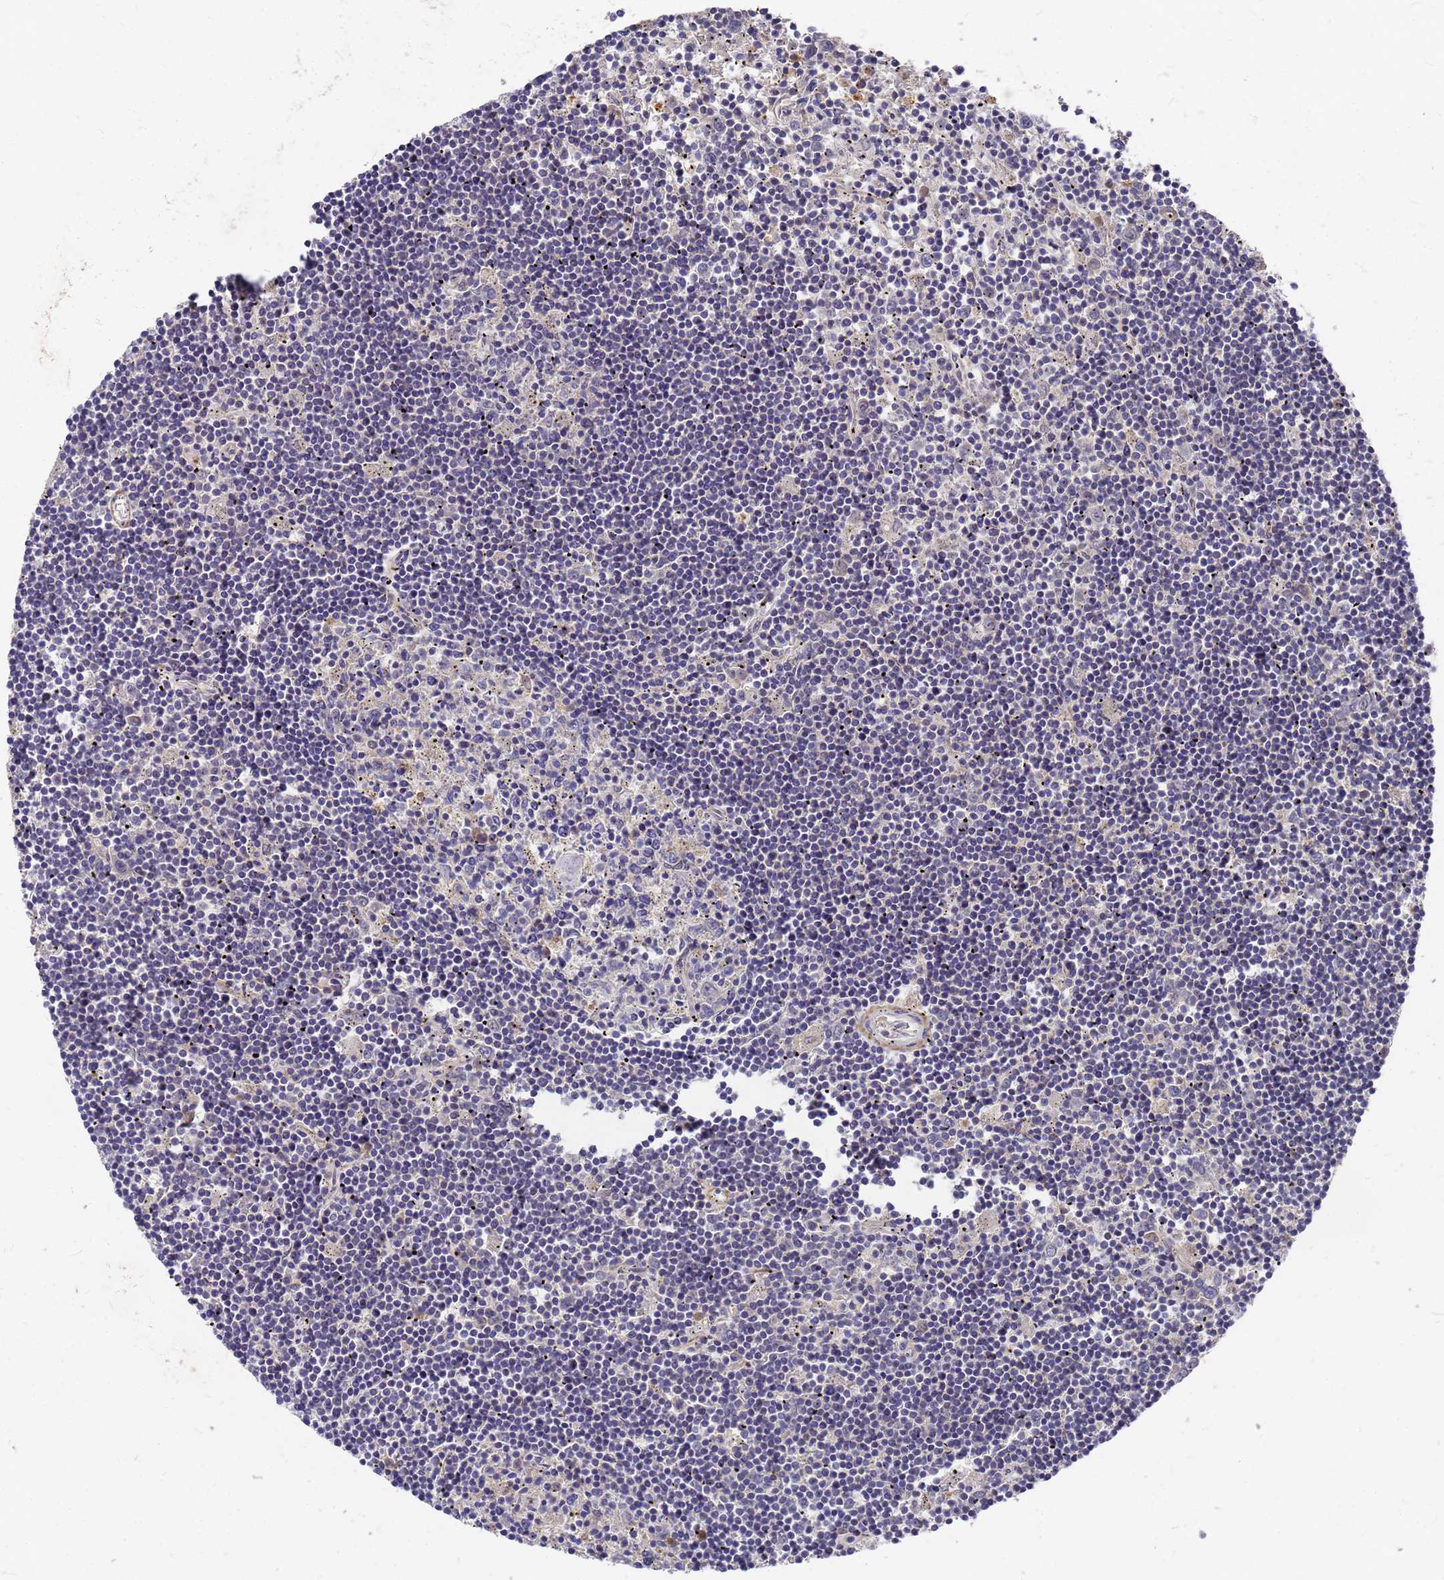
{"staining": {"intensity": "negative", "quantity": "none", "location": "none"}, "tissue": "lymphoma", "cell_type": "Tumor cells", "image_type": "cancer", "snomed": [{"axis": "morphology", "description": "Malignant lymphoma, non-Hodgkin's type, Low grade"}, {"axis": "topography", "description": "Spleen"}], "caption": "A micrograph of low-grade malignant lymphoma, non-Hodgkin's type stained for a protein displays no brown staining in tumor cells.", "gene": "ZNF717", "patient": {"sex": "male", "age": 76}}